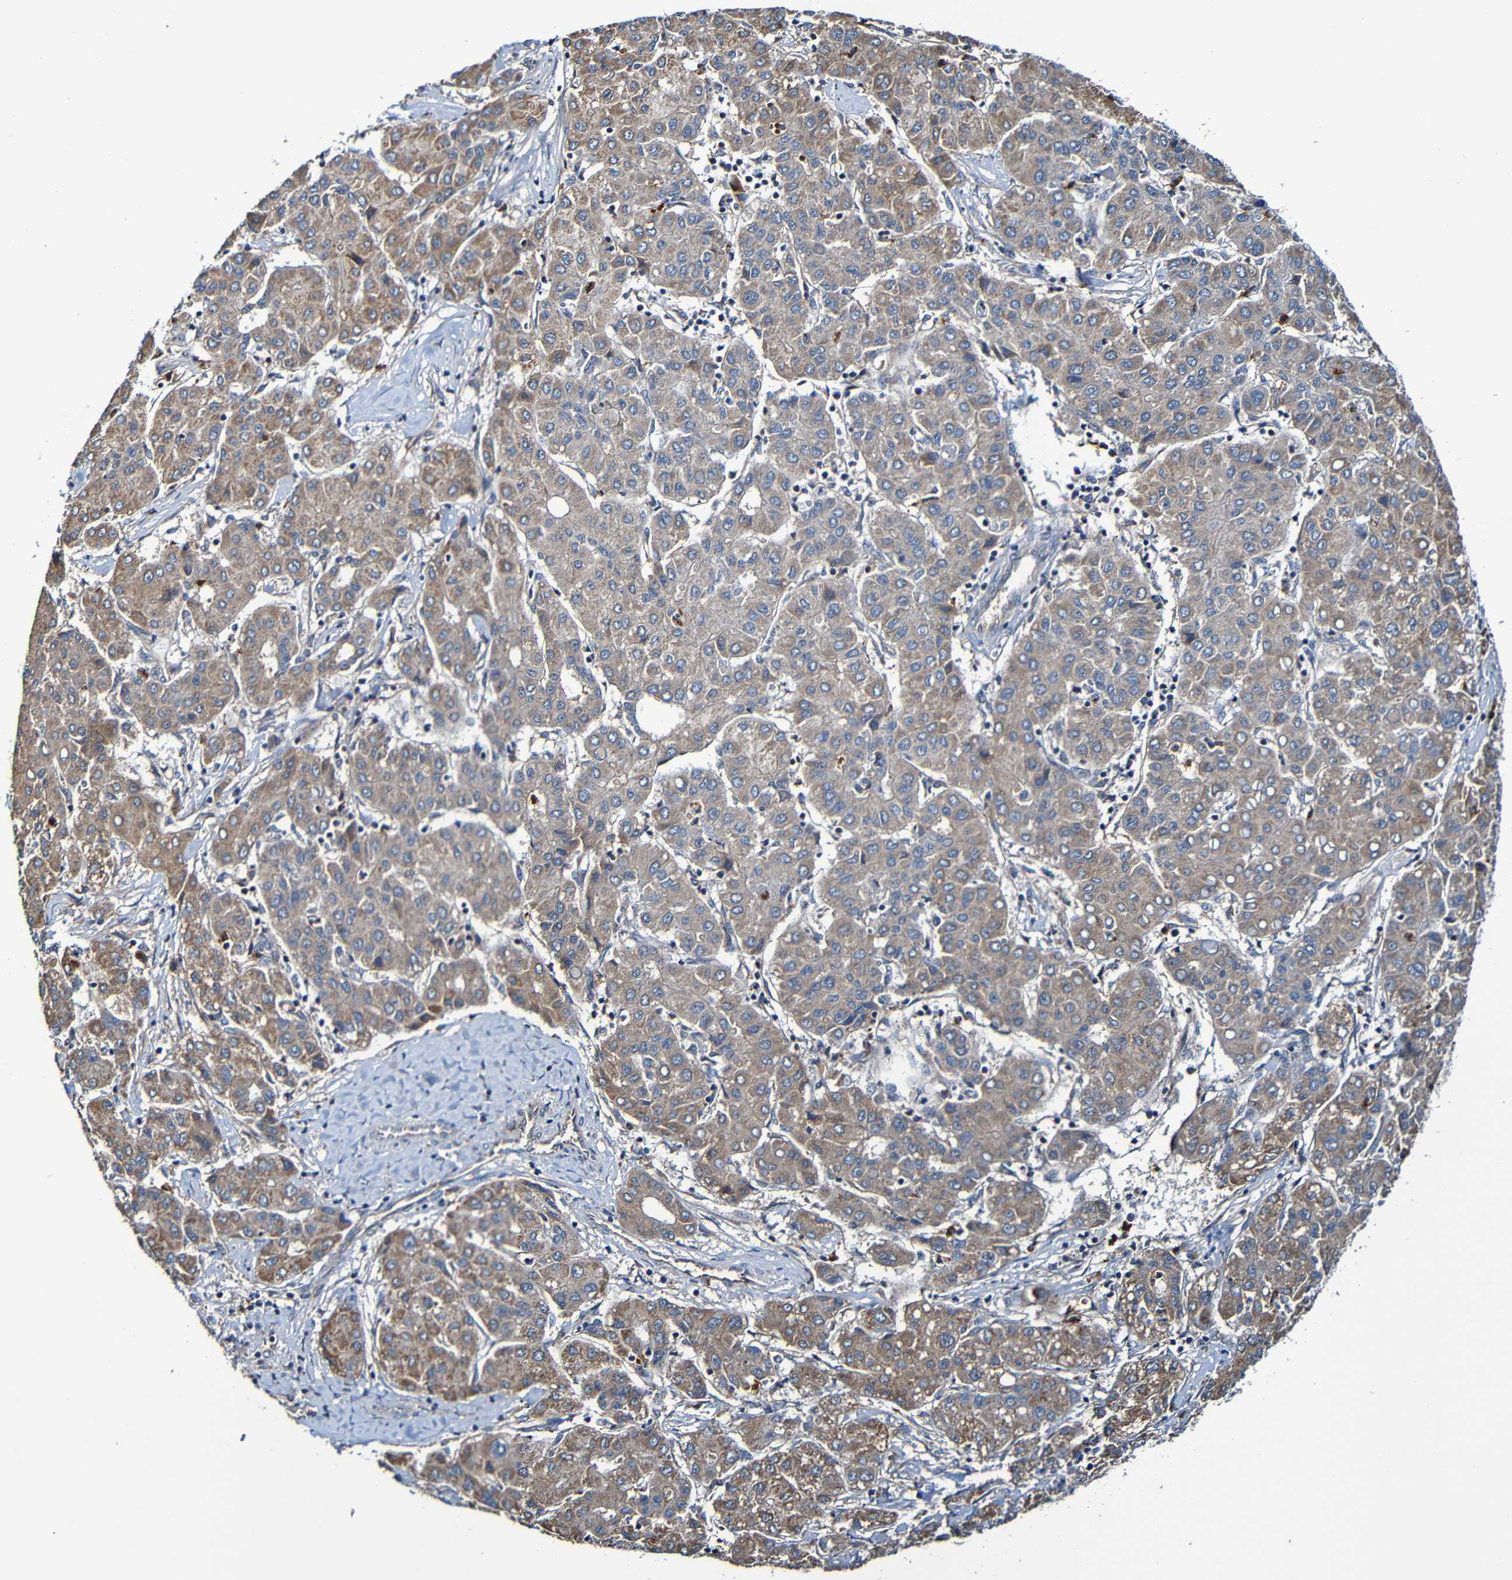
{"staining": {"intensity": "moderate", "quantity": ">75%", "location": "cytoplasmic/membranous"}, "tissue": "liver cancer", "cell_type": "Tumor cells", "image_type": "cancer", "snomed": [{"axis": "morphology", "description": "Carcinoma, Hepatocellular, NOS"}, {"axis": "topography", "description": "Liver"}], "caption": "About >75% of tumor cells in hepatocellular carcinoma (liver) demonstrate moderate cytoplasmic/membranous protein expression as visualized by brown immunohistochemical staining.", "gene": "ADAM15", "patient": {"sex": "male", "age": 65}}